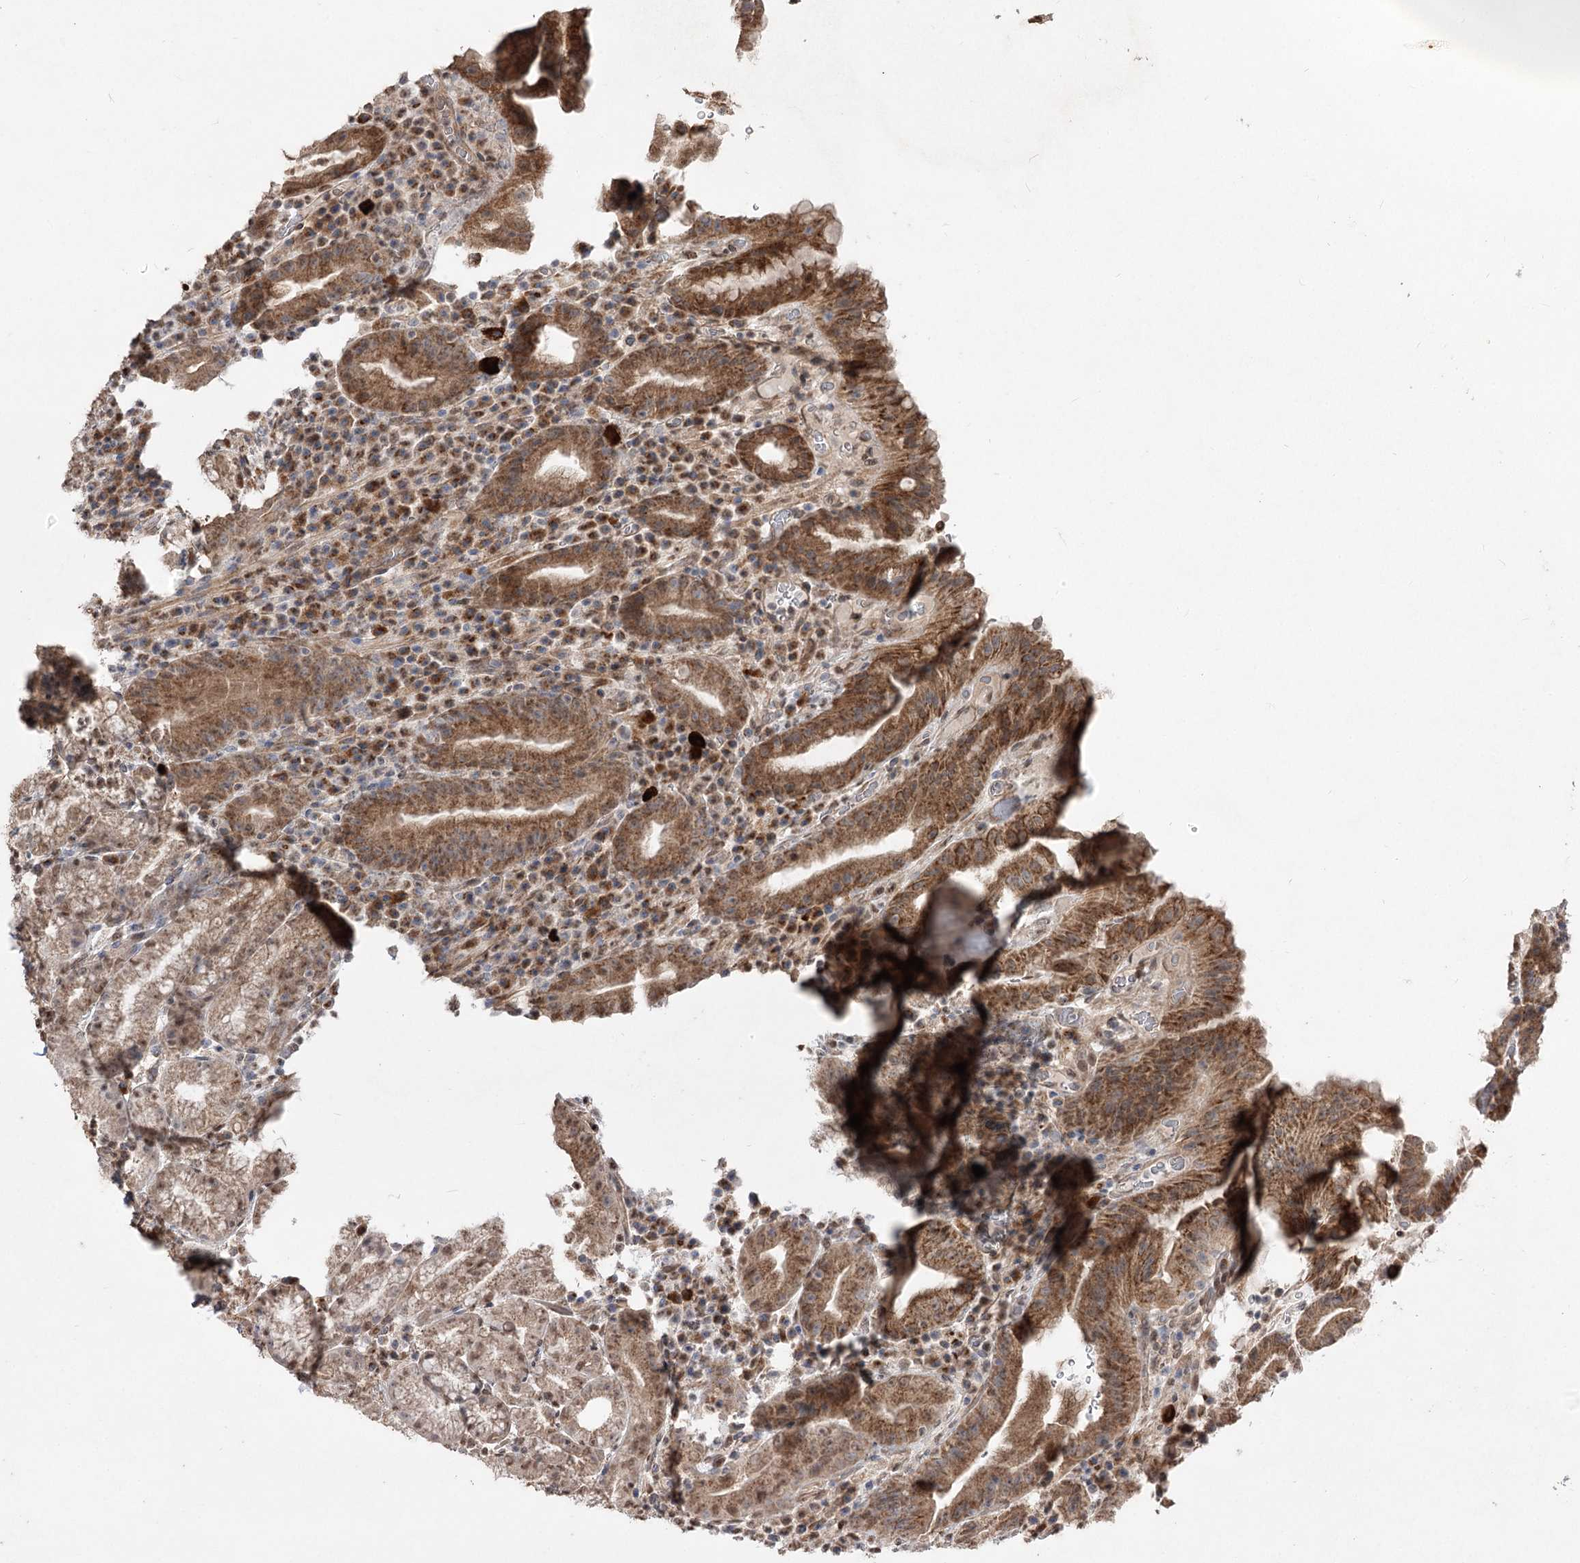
{"staining": {"intensity": "moderate", "quantity": ">75%", "location": "cytoplasmic/membranous"}, "tissue": "stomach", "cell_type": "Glandular cells", "image_type": "normal", "snomed": [{"axis": "morphology", "description": "Normal tissue, NOS"}, {"axis": "morphology", "description": "Inflammation, NOS"}, {"axis": "topography", "description": "Stomach"}], "caption": "The photomicrograph displays staining of benign stomach, revealing moderate cytoplasmic/membranous protein expression (brown color) within glandular cells.", "gene": "ZSCAN23", "patient": {"sex": "male", "age": 79}}